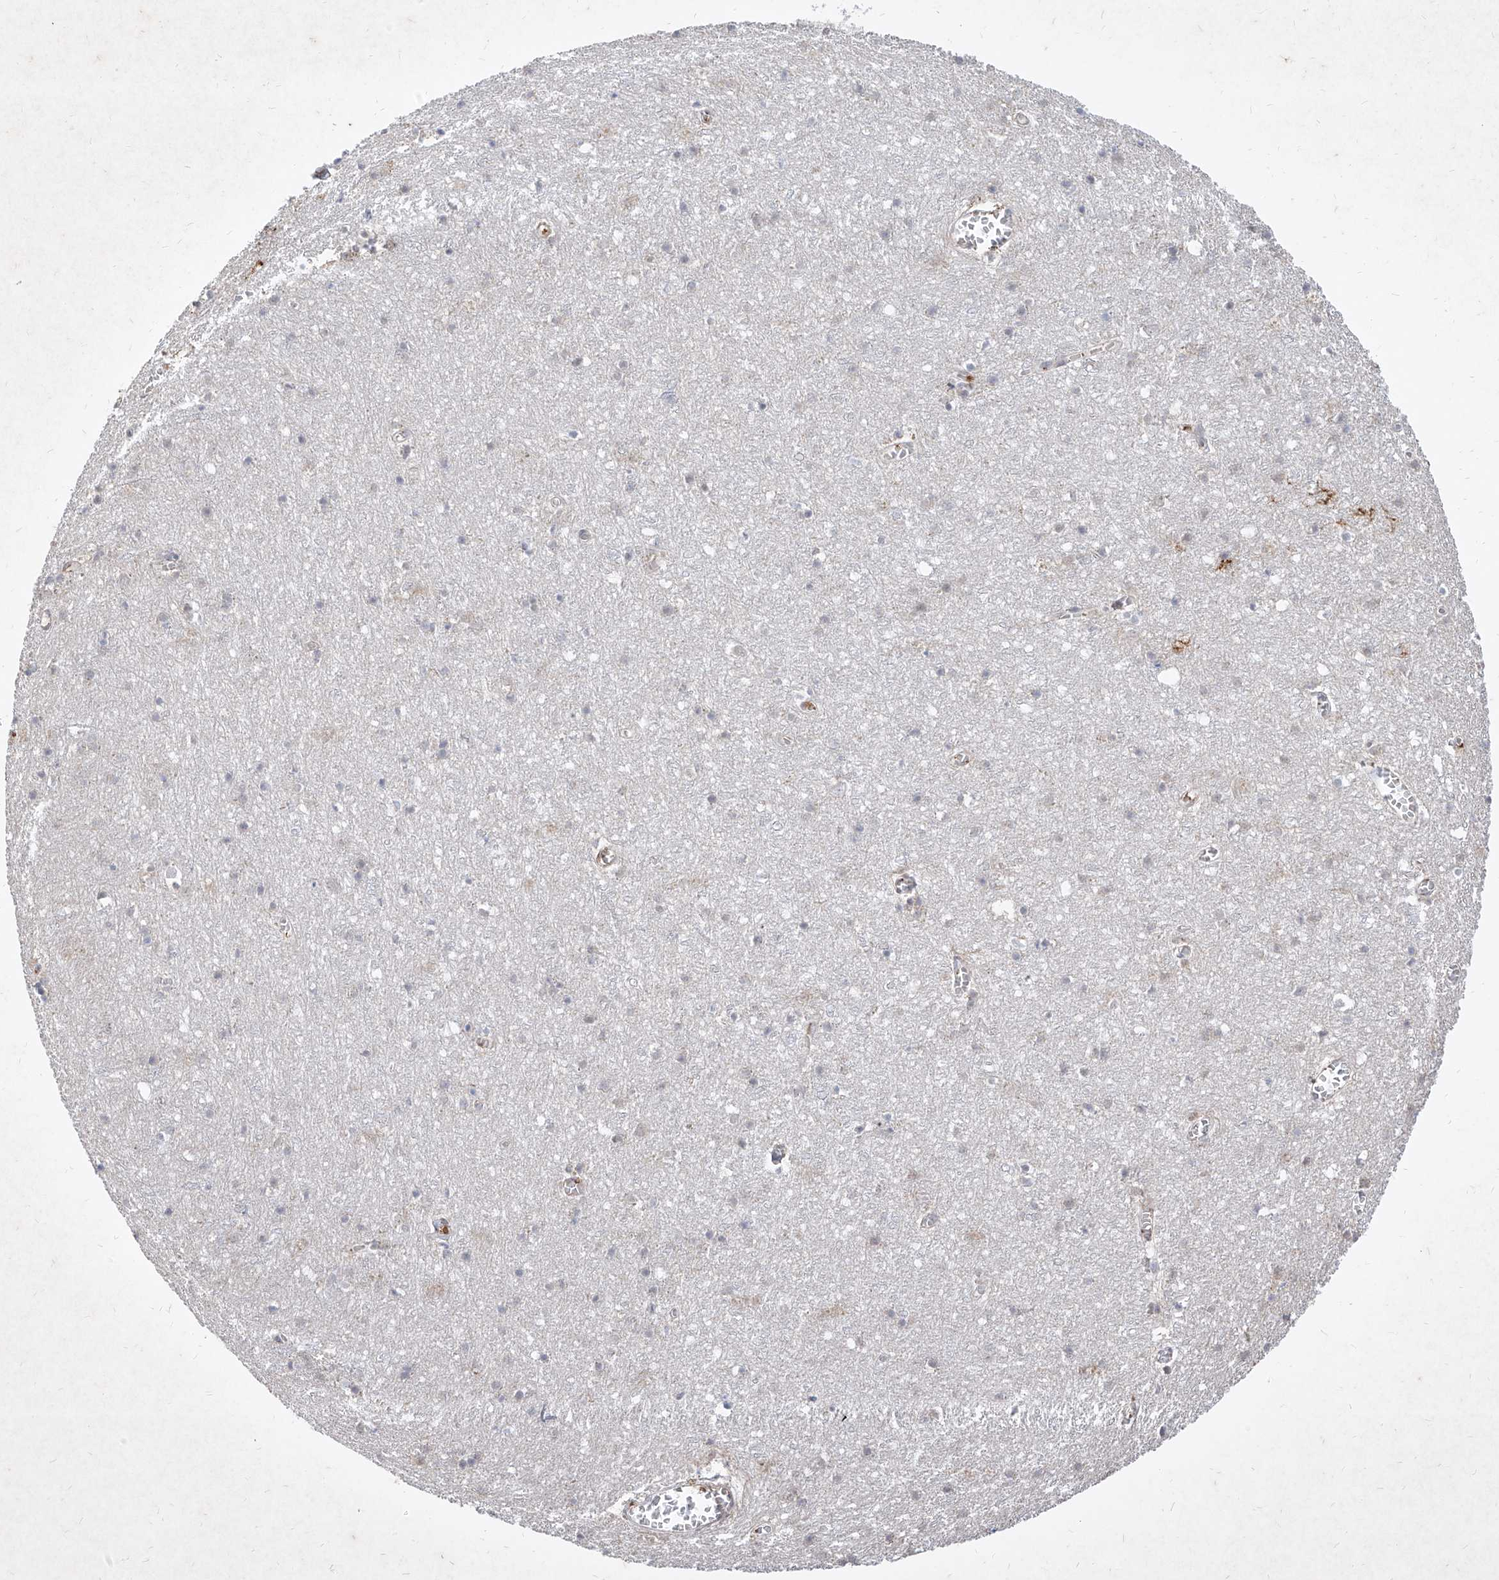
{"staining": {"intensity": "negative", "quantity": "none", "location": "none"}, "tissue": "cerebral cortex", "cell_type": "Endothelial cells", "image_type": "normal", "snomed": [{"axis": "morphology", "description": "Normal tissue, NOS"}, {"axis": "topography", "description": "Cerebral cortex"}], "caption": "Immunohistochemistry photomicrograph of normal cerebral cortex: human cerebral cortex stained with DAB shows no significant protein expression in endothelial cells.", "gene": "C4A", "patient": {"sex": "female", "age": 64}}